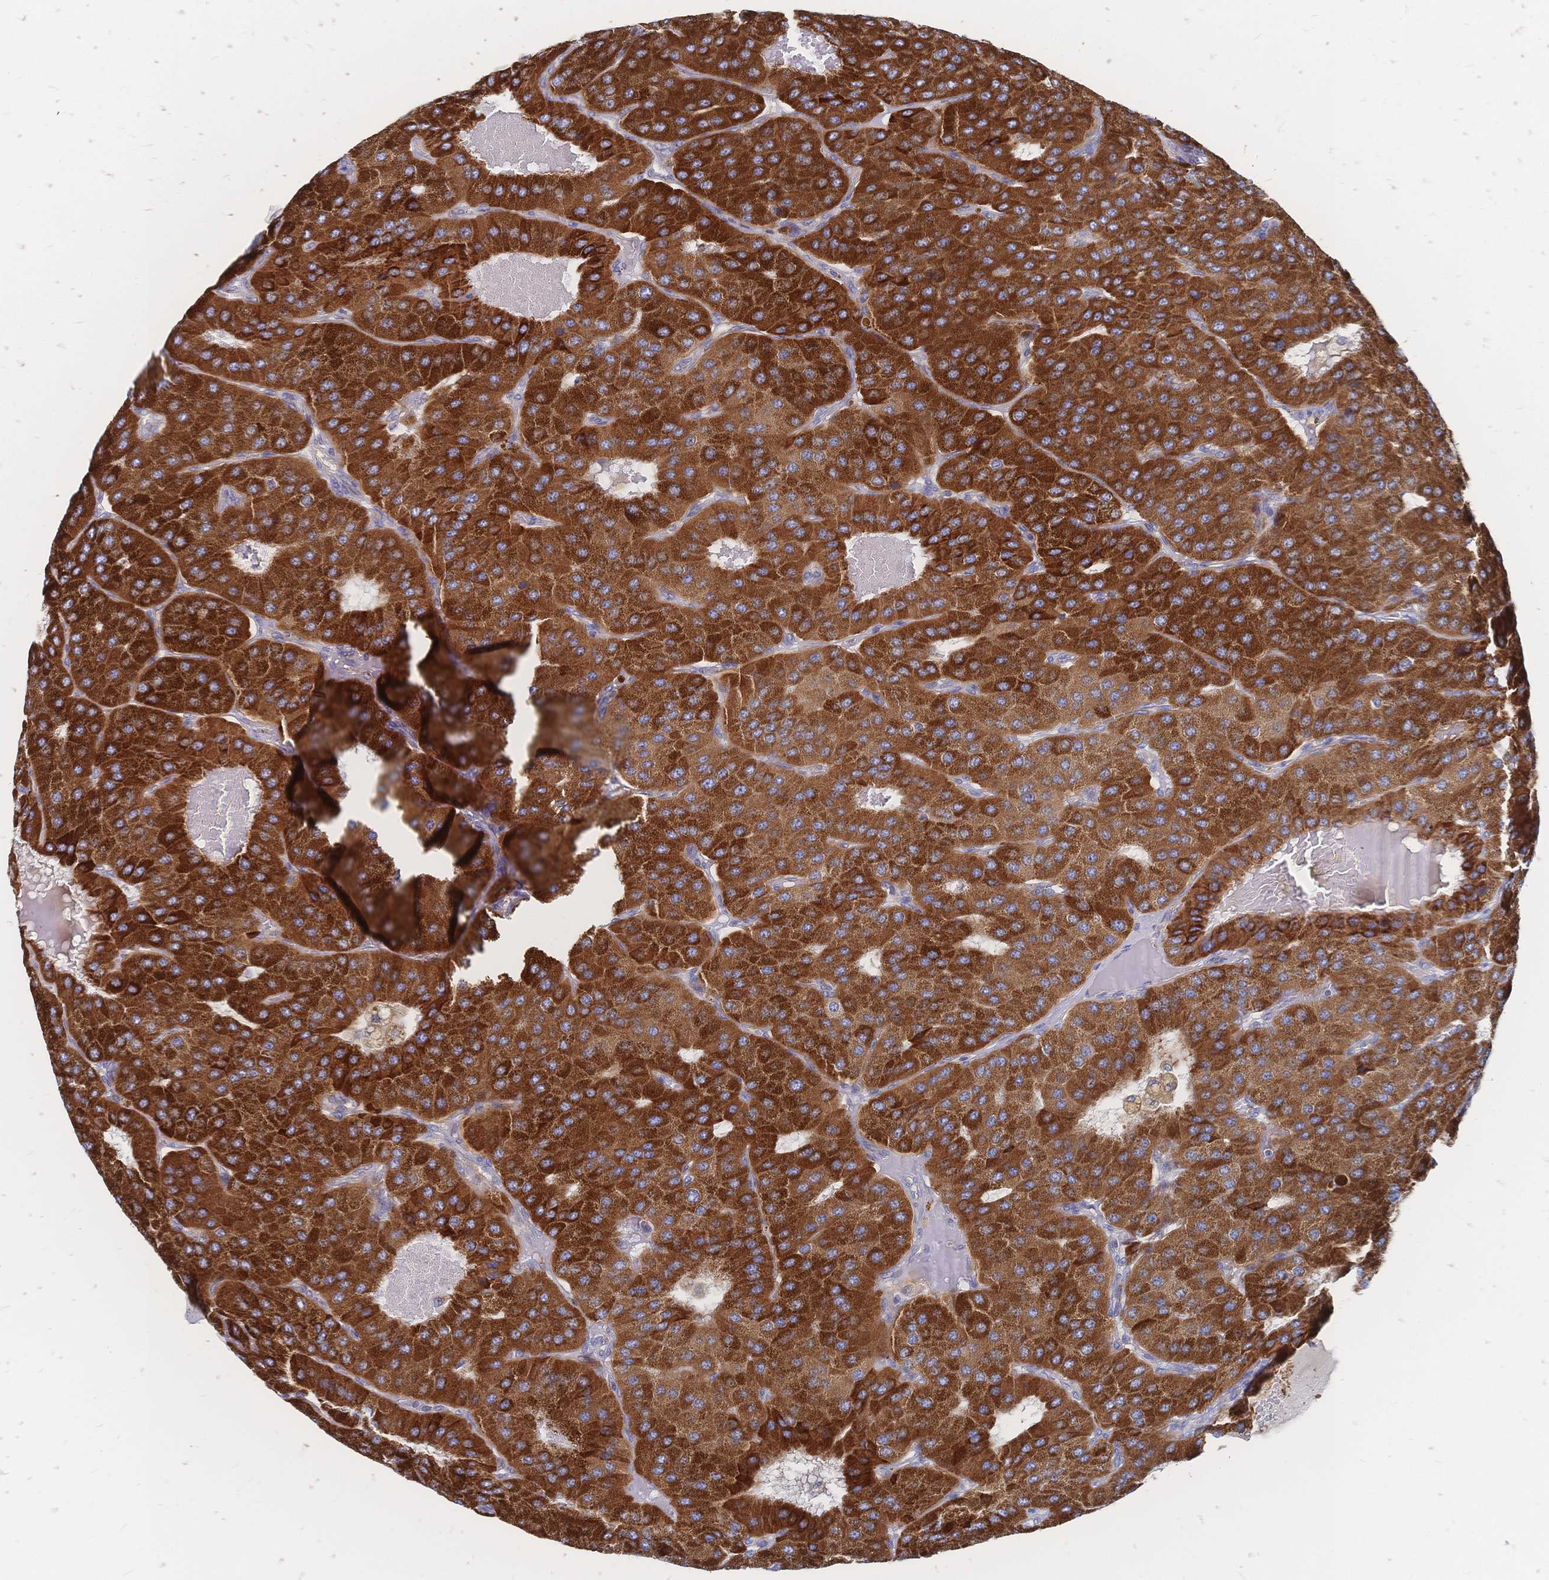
{"staining": {"intensity": "strong", "quantity": ">75%", "location": "cytoplasmic/membranous"}, "tissue": "parathyroid gland", "cell_type": "Glandular cells", "image_type": "normal", "snomed": [{"axis": "morphology", "description": "Normal tissue, NOS"}, {"axis": "morphology", "description": "Adenoma, NOS"}, {"axis": "topography", "description": "Parathyroid gland"}], "caption": "Immunohistochemical staining of benign human parathyroid gland exhibits strong cytoplasmic/membranous protein staining in about >75% of glandular cells.", "gene": "SORBS1", "patient": {"sex": "female", "age": 86}}